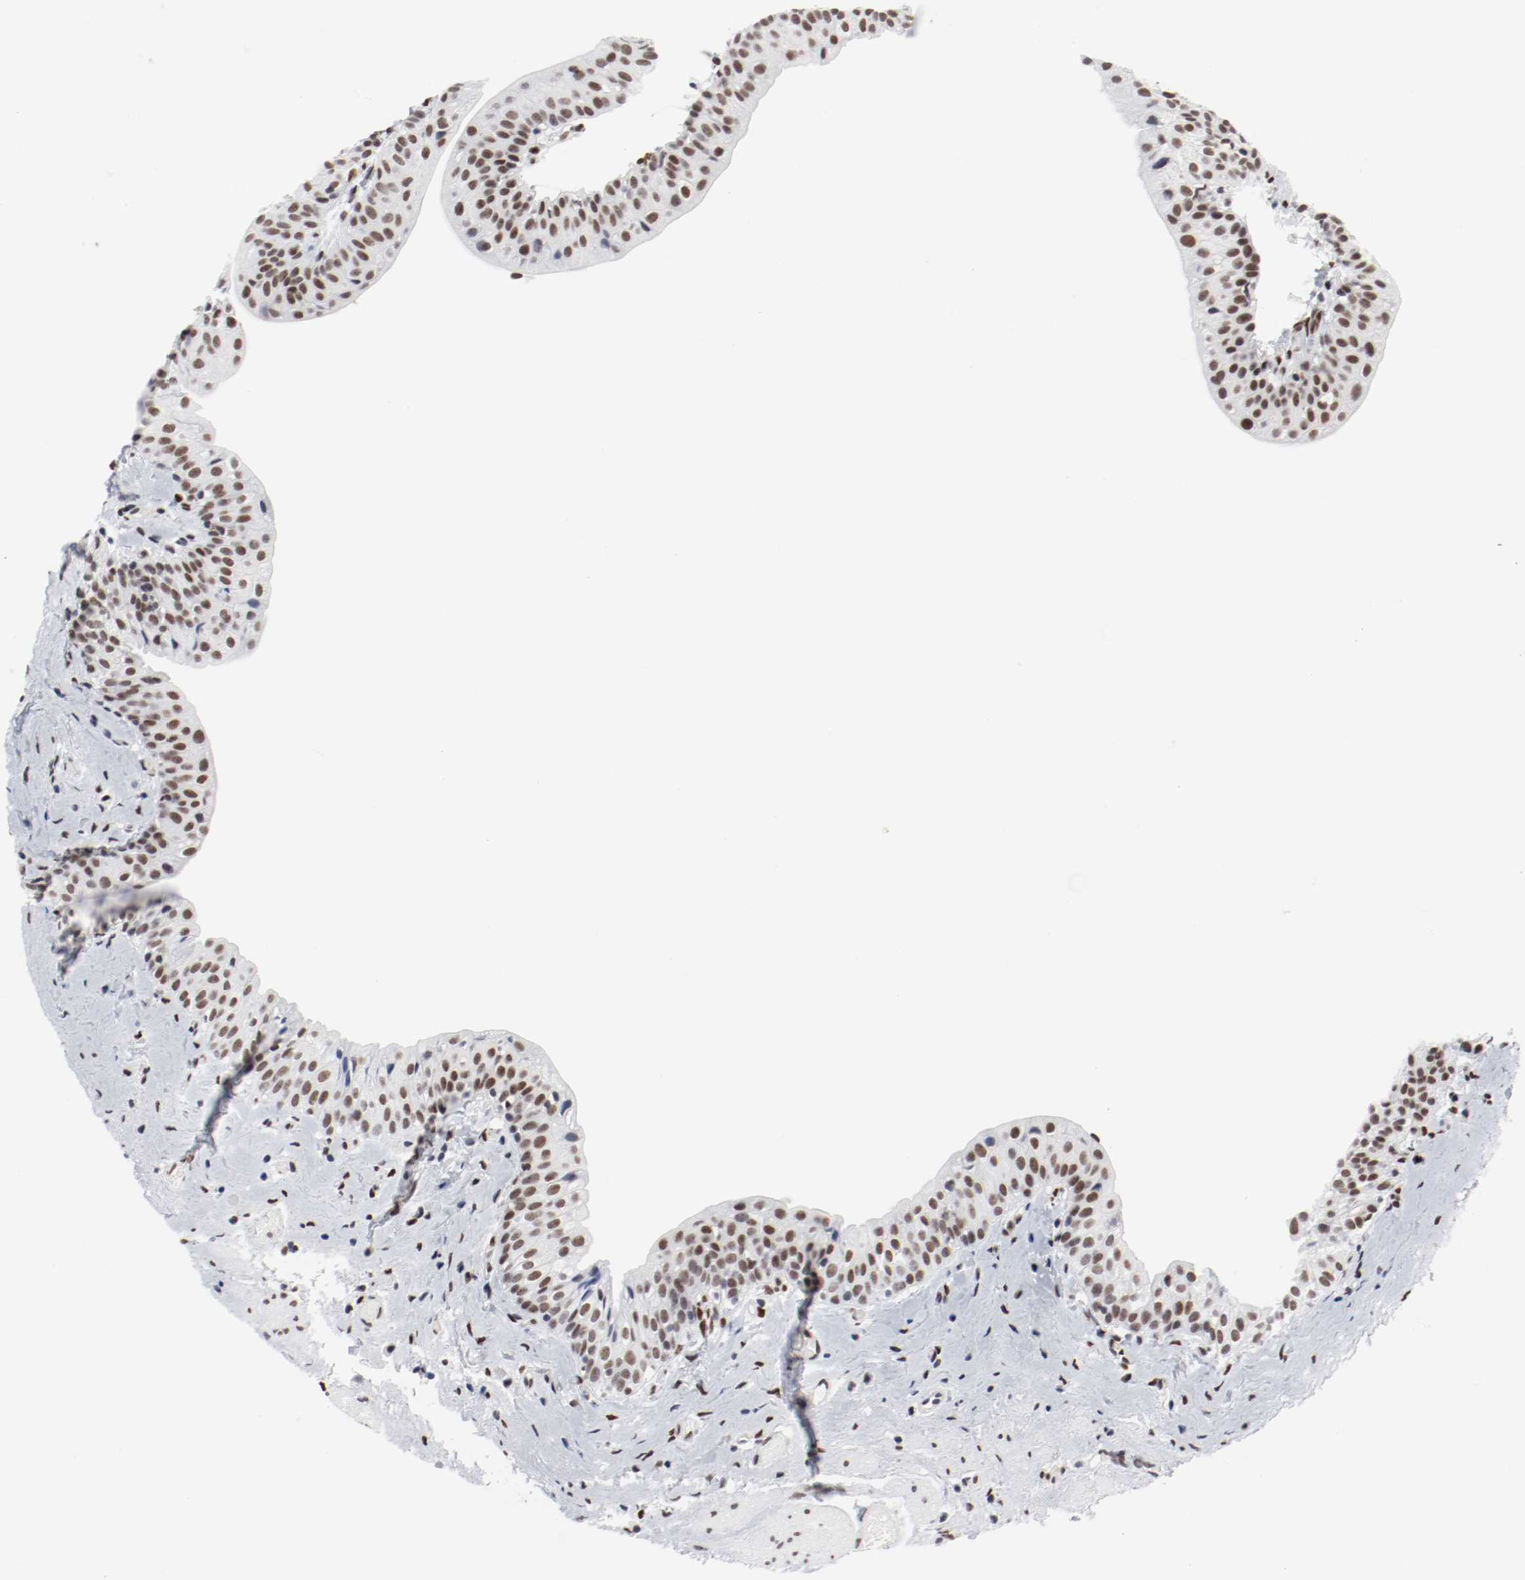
{"staining": {"intensity": "moderate", "quantity": ">75%", "location": "nuclear"}, "tissue": "urinary bladder", "cell_type": "Urothelial cells", "image_type": "normal", "snomed": [{"axis": "morphology", "description": "Normal tissue, NOS"}, {"axis": "topography", "description": "Urinary bladder"}], "caption": "An image of urinary bladder stained for a protein shows moderate nuclear brown staining in urothelial cells. The staining is performed using DAB brown chromogen to label protein expression. The nuclei are counter-stained blue using hematoxylin.", "gene": "ARNT", "patient": {"sex": "male", "age": 59}}